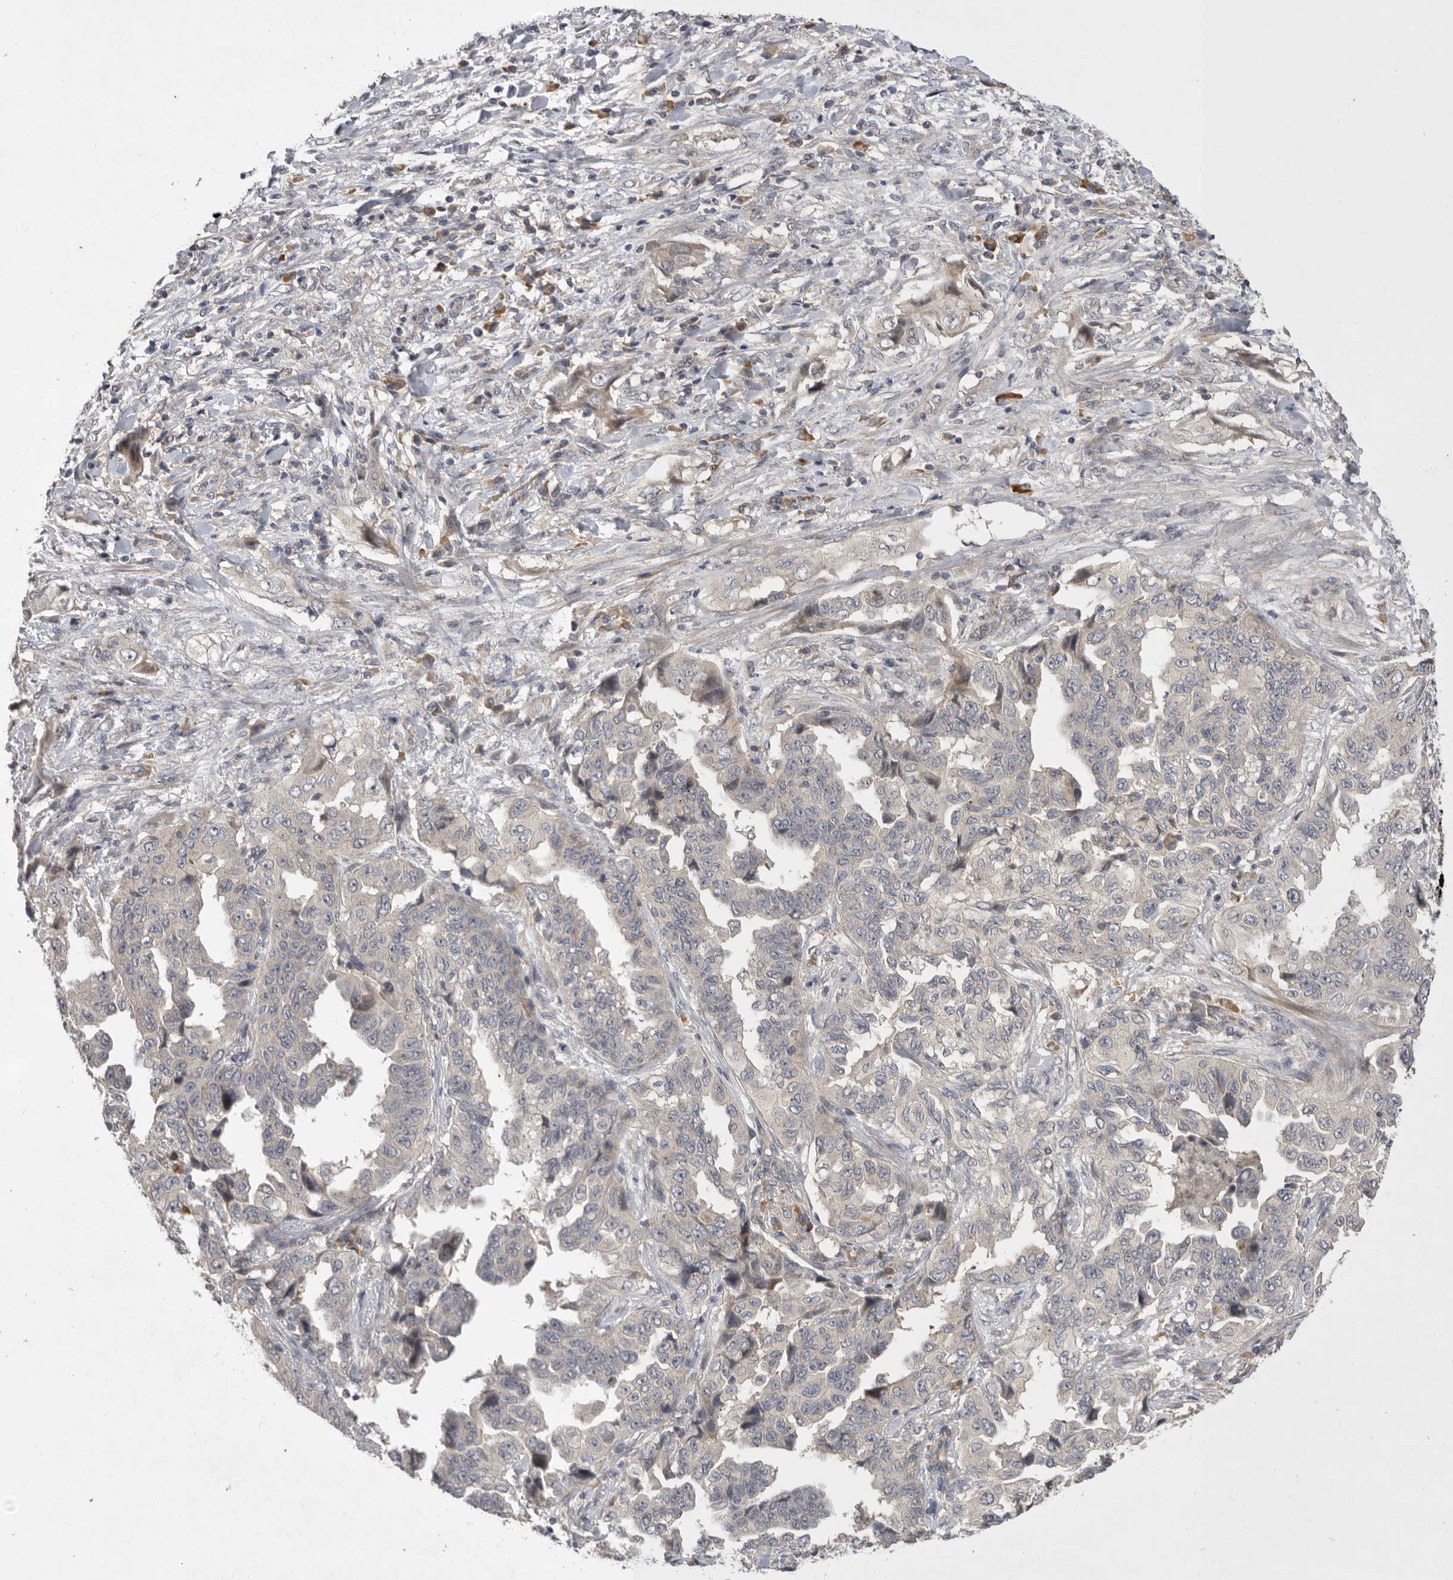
{"staining": {"intensity": "negative", "quantity": "none", "location": "none"}, "tissue": "lung cancer", "cell_type": "Tumor cells", "image_type": "cancer", "snomed": [{"axis": "morphology", "description": "Adenocarcinoma, NOS"}, {"axis": "topography", "description": "Lung"}], "caption": "High power microscopy image of an immunohistochemistry photomicrograph of lung cancer, revealing no significant staining in tumor cells.", "gene": "NRCAM", "patient": {"sex": "female", "age": 51}}